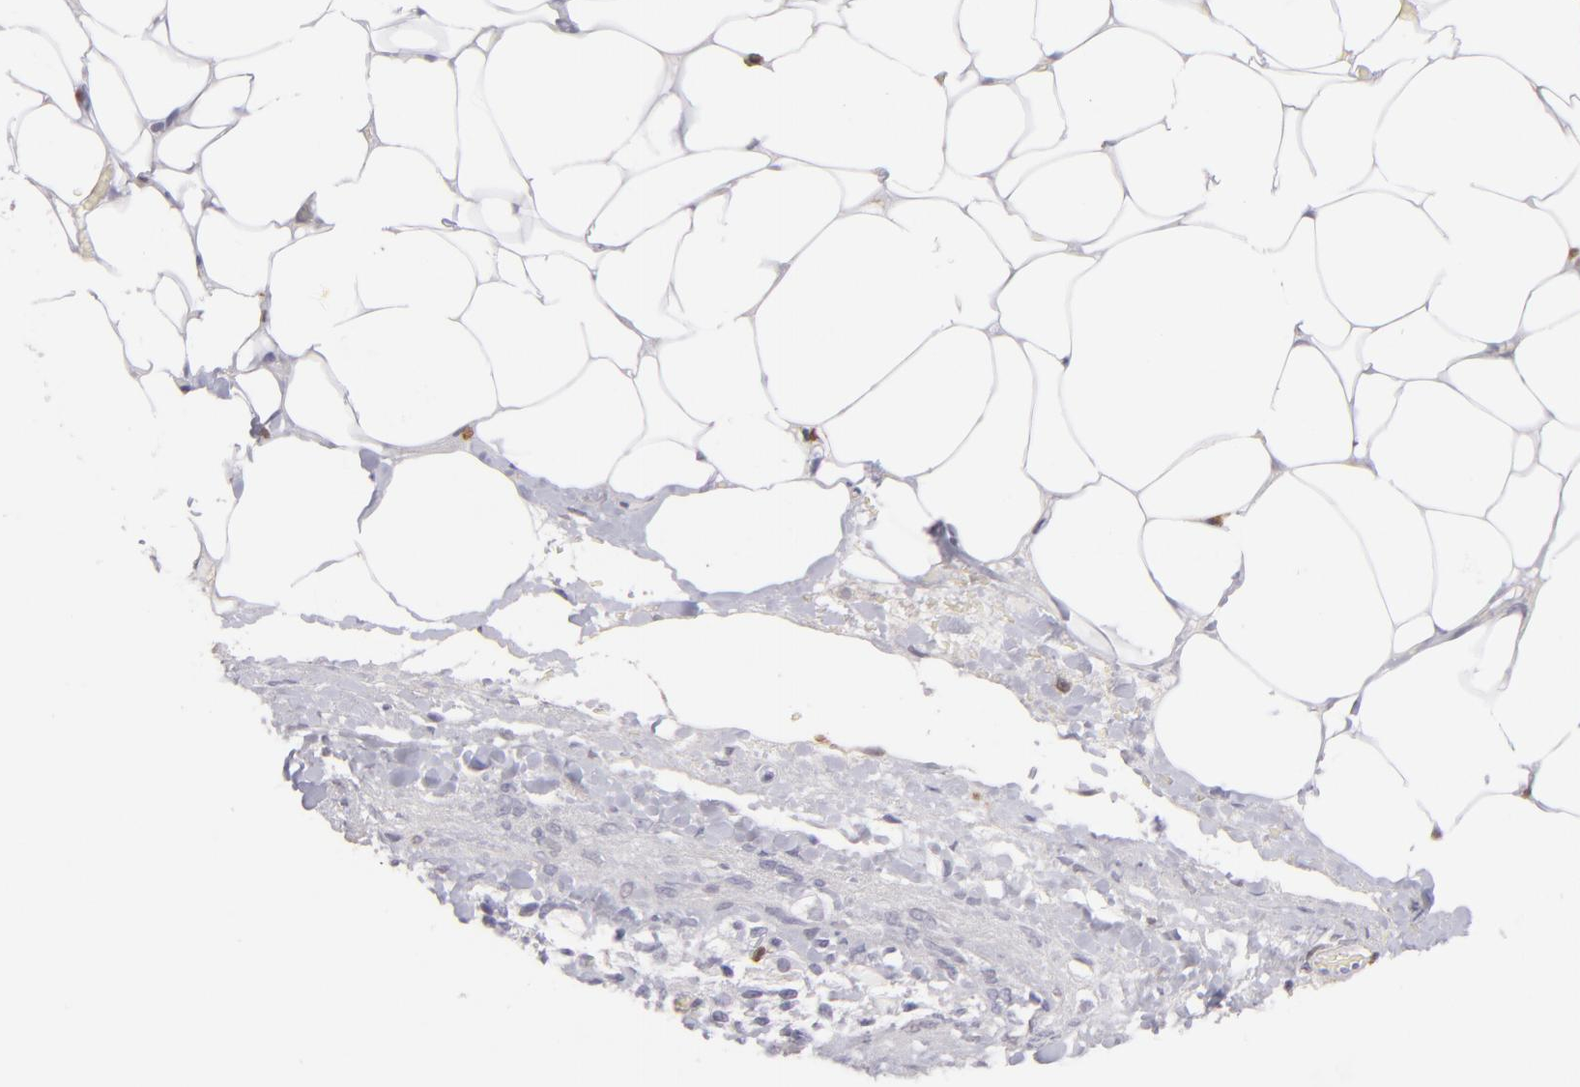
{"staining": {"intensity": "negative", "quantity": "none", "location": "none"}, "tissue": "adrenal gland", "cell_type": "Glandular cells", "image_type": "normal", "snomed": [{"axis": "morphology", "description": "Normal tissue, NOS"}, {"axis": "topography", "description": "Adrenal gland"}], "caption": "Photomicrograph shows no protein staining in glandular cells of unremarkable adrenal gland.", "gene": "S100A2", "patient": {"sex": "male", "age": 35}}